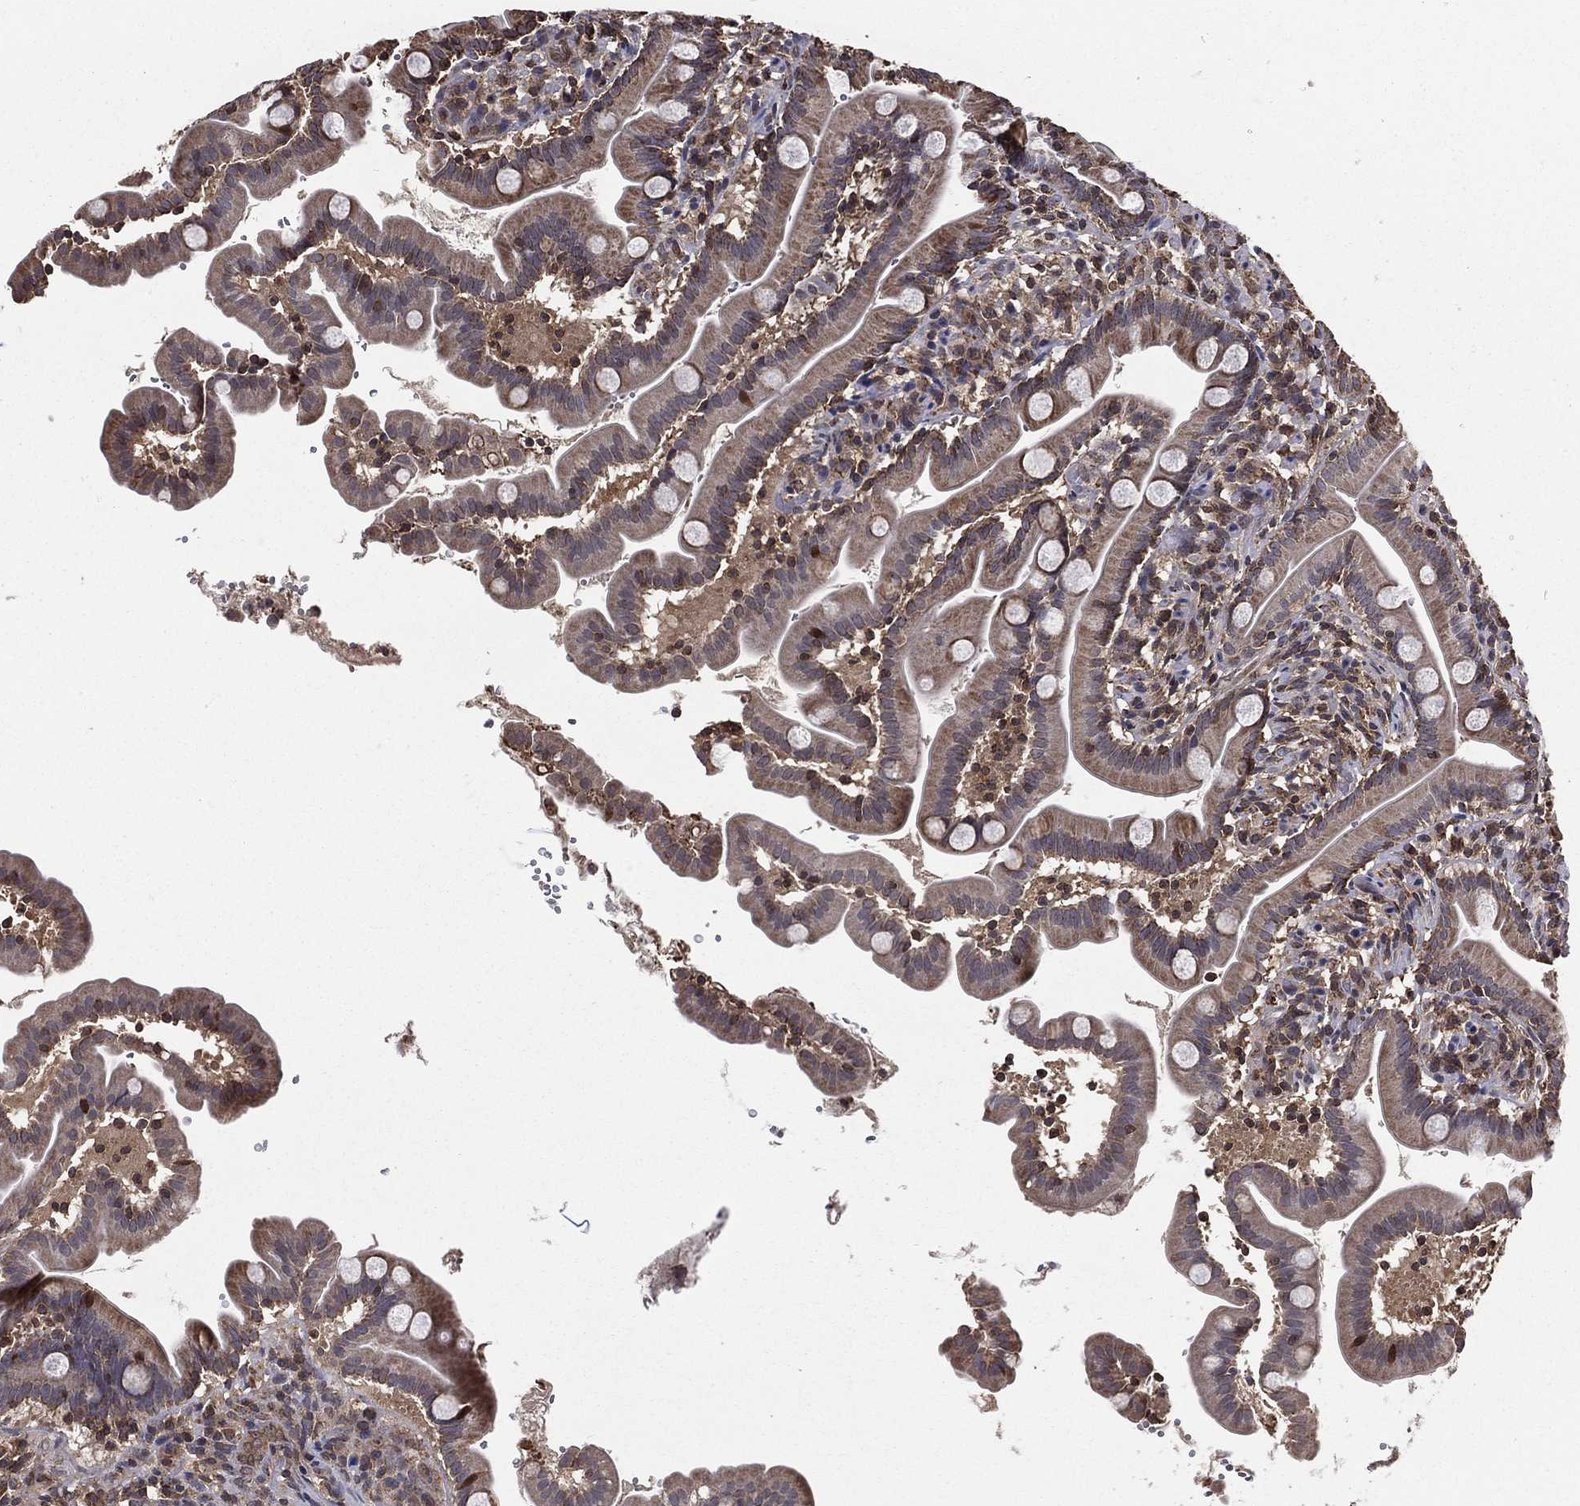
{"staining": {"intensity": "moderate", "quantity": "<25%", "location": "cytoplasmic/membranous"}, "tissue": "small intestine", "cell_type": "Glandular cells", "image_type": "normal", "snomed": [{"axis": "morphology", "description": "Normal tissue, NOS"}, {"axis": "topography", "description": "Small intestine"}], "caption": "Unremarkable small intestine reveals moderate cytoplasmic/membranous positivity in about <25% of glandular cells.", "gene": "ENSG00000288684", "patient": {"sex": "female", "age": 44}}